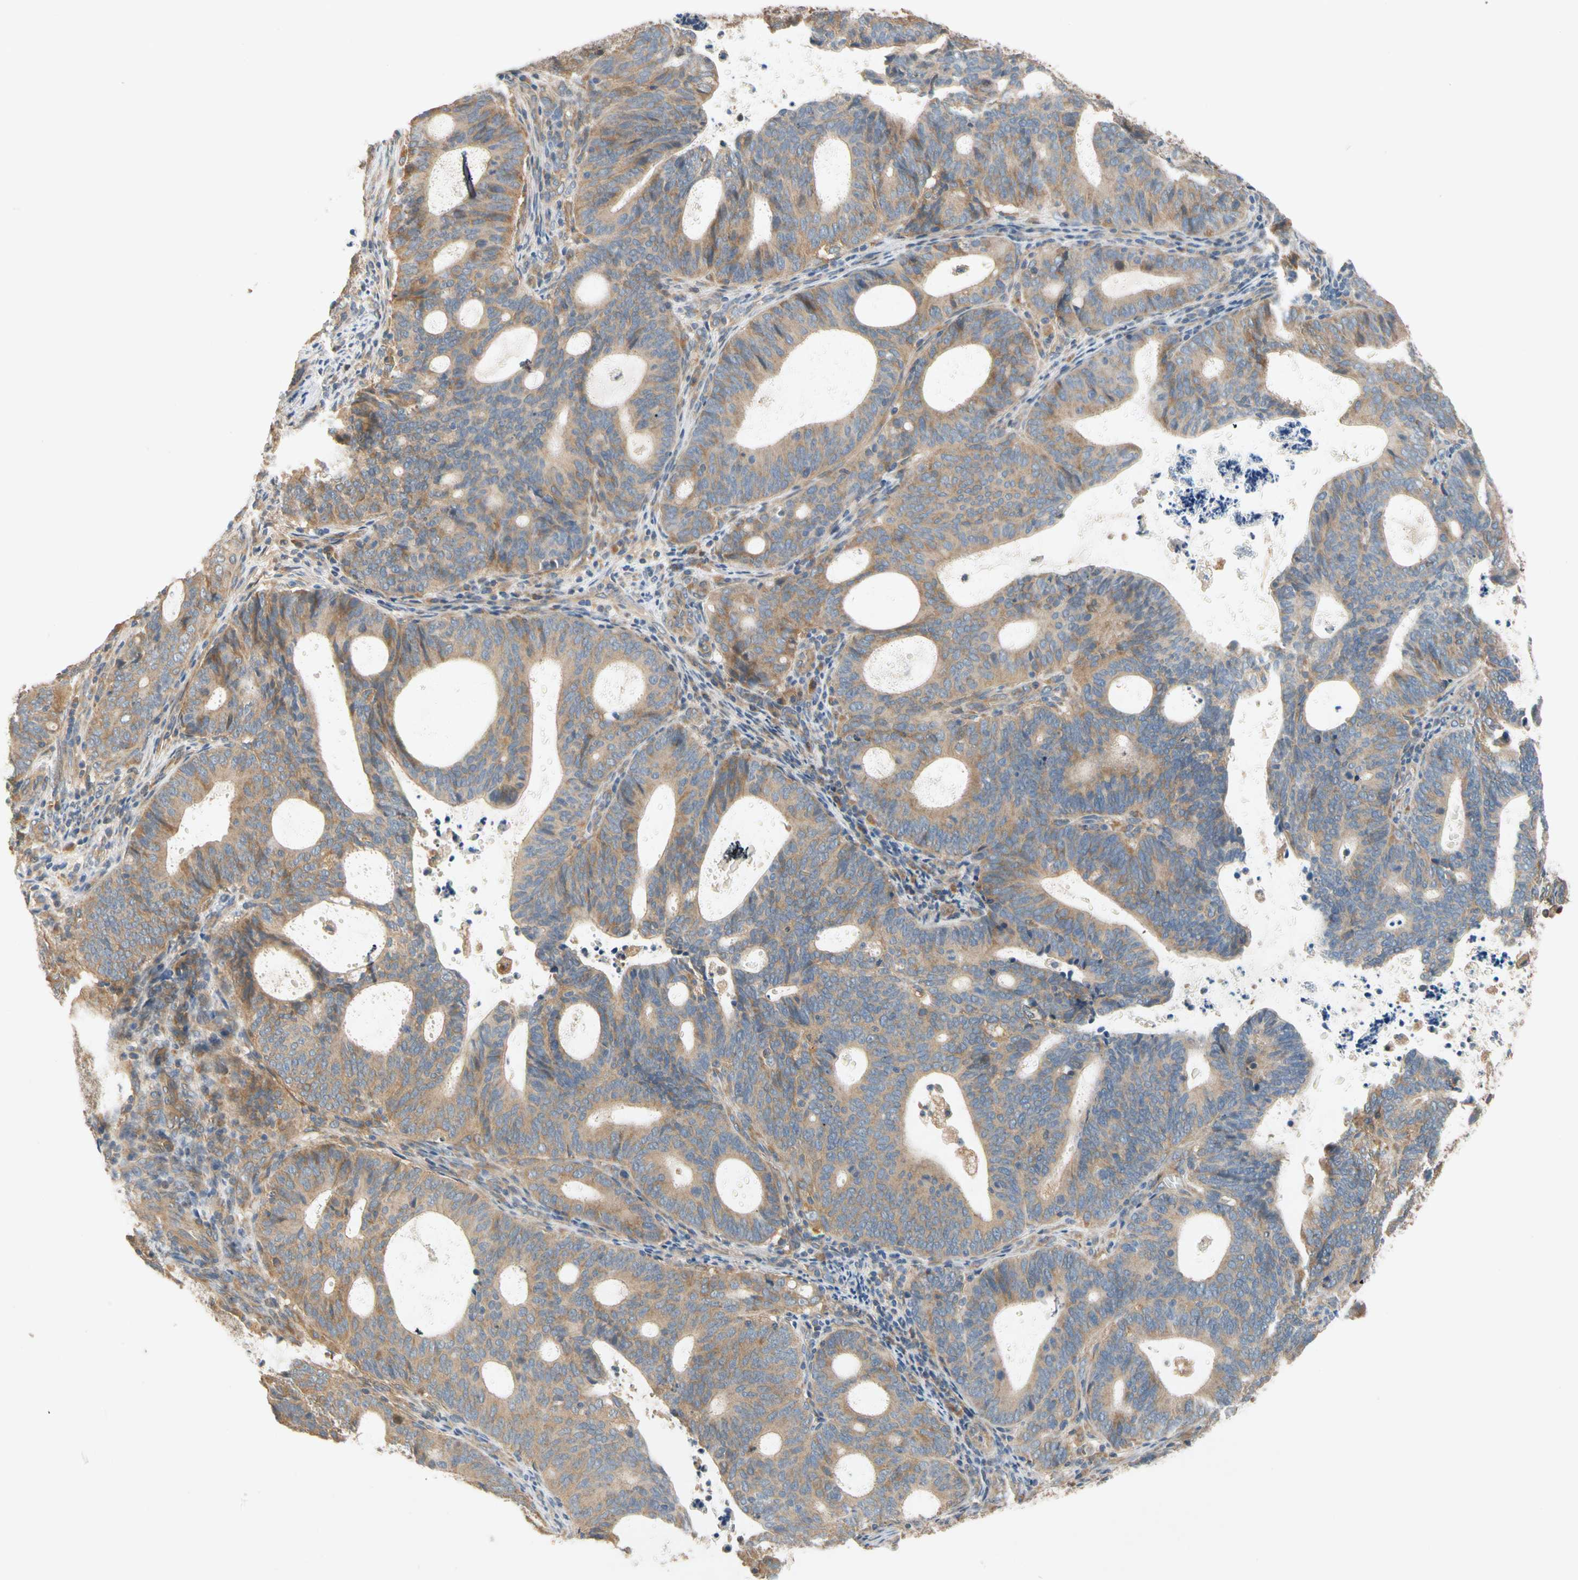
{"staining": {"intensity": "moderate", "quantity": ">75%", "location": "cytoplasmic/membranous"}, "tissue": "endometrial cancer", "cell_type": "Tumor cells", "image_type": "cancer", "snomed": [{"axis": "morphology", "description": "Adenocarcinoma, NOS"}, {"axis": "topography", "description": "Uterus"}], "caption": "A medium amount of moderate cytoplasmic/membranous expression is identified in about >75% of tumor cells in endometrial adenocarcinoma tissue.", "gene": "USP46", "patient": {"sex": "female", "age": 83}}